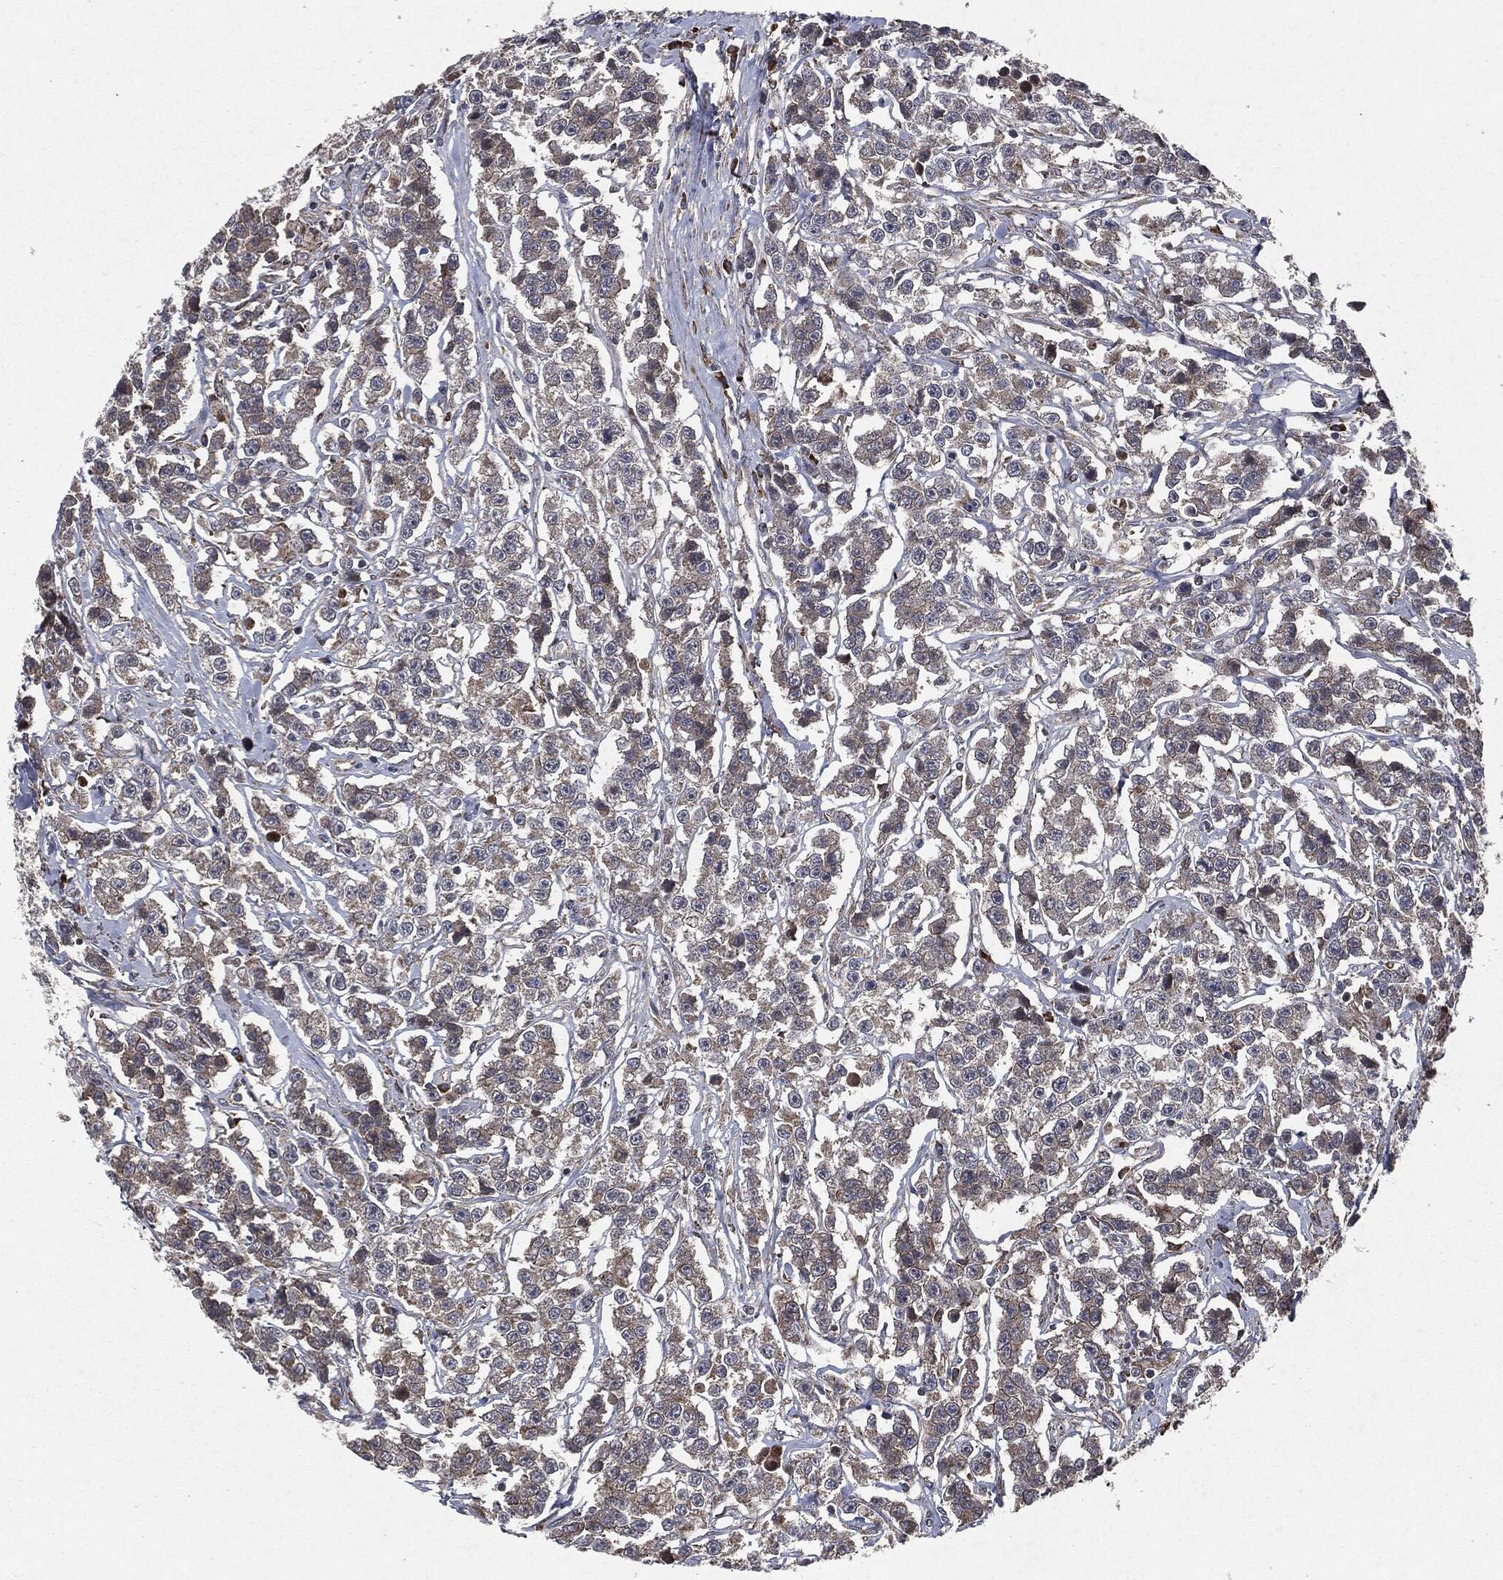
{"staining": {"intensity": "weak", "quantity": "25%-75%", "location": "cytoplasmic/membranous"}, "tissue": "testis cancer", "cell_type": "Tumor cells", "image_type": "cancer", "snomed": [{"axis": "morphology", "description": "Seminoma, NOS"}, {"axis": "topography", "description": "Testis"}], "caption": "Tumor cells exhibit weak cytoplasmic/membranous positivity in about 25%-75% of cells in testis seminoma.", "gene": "RAF1", "patient": {"sex": "male", "age": 59}}